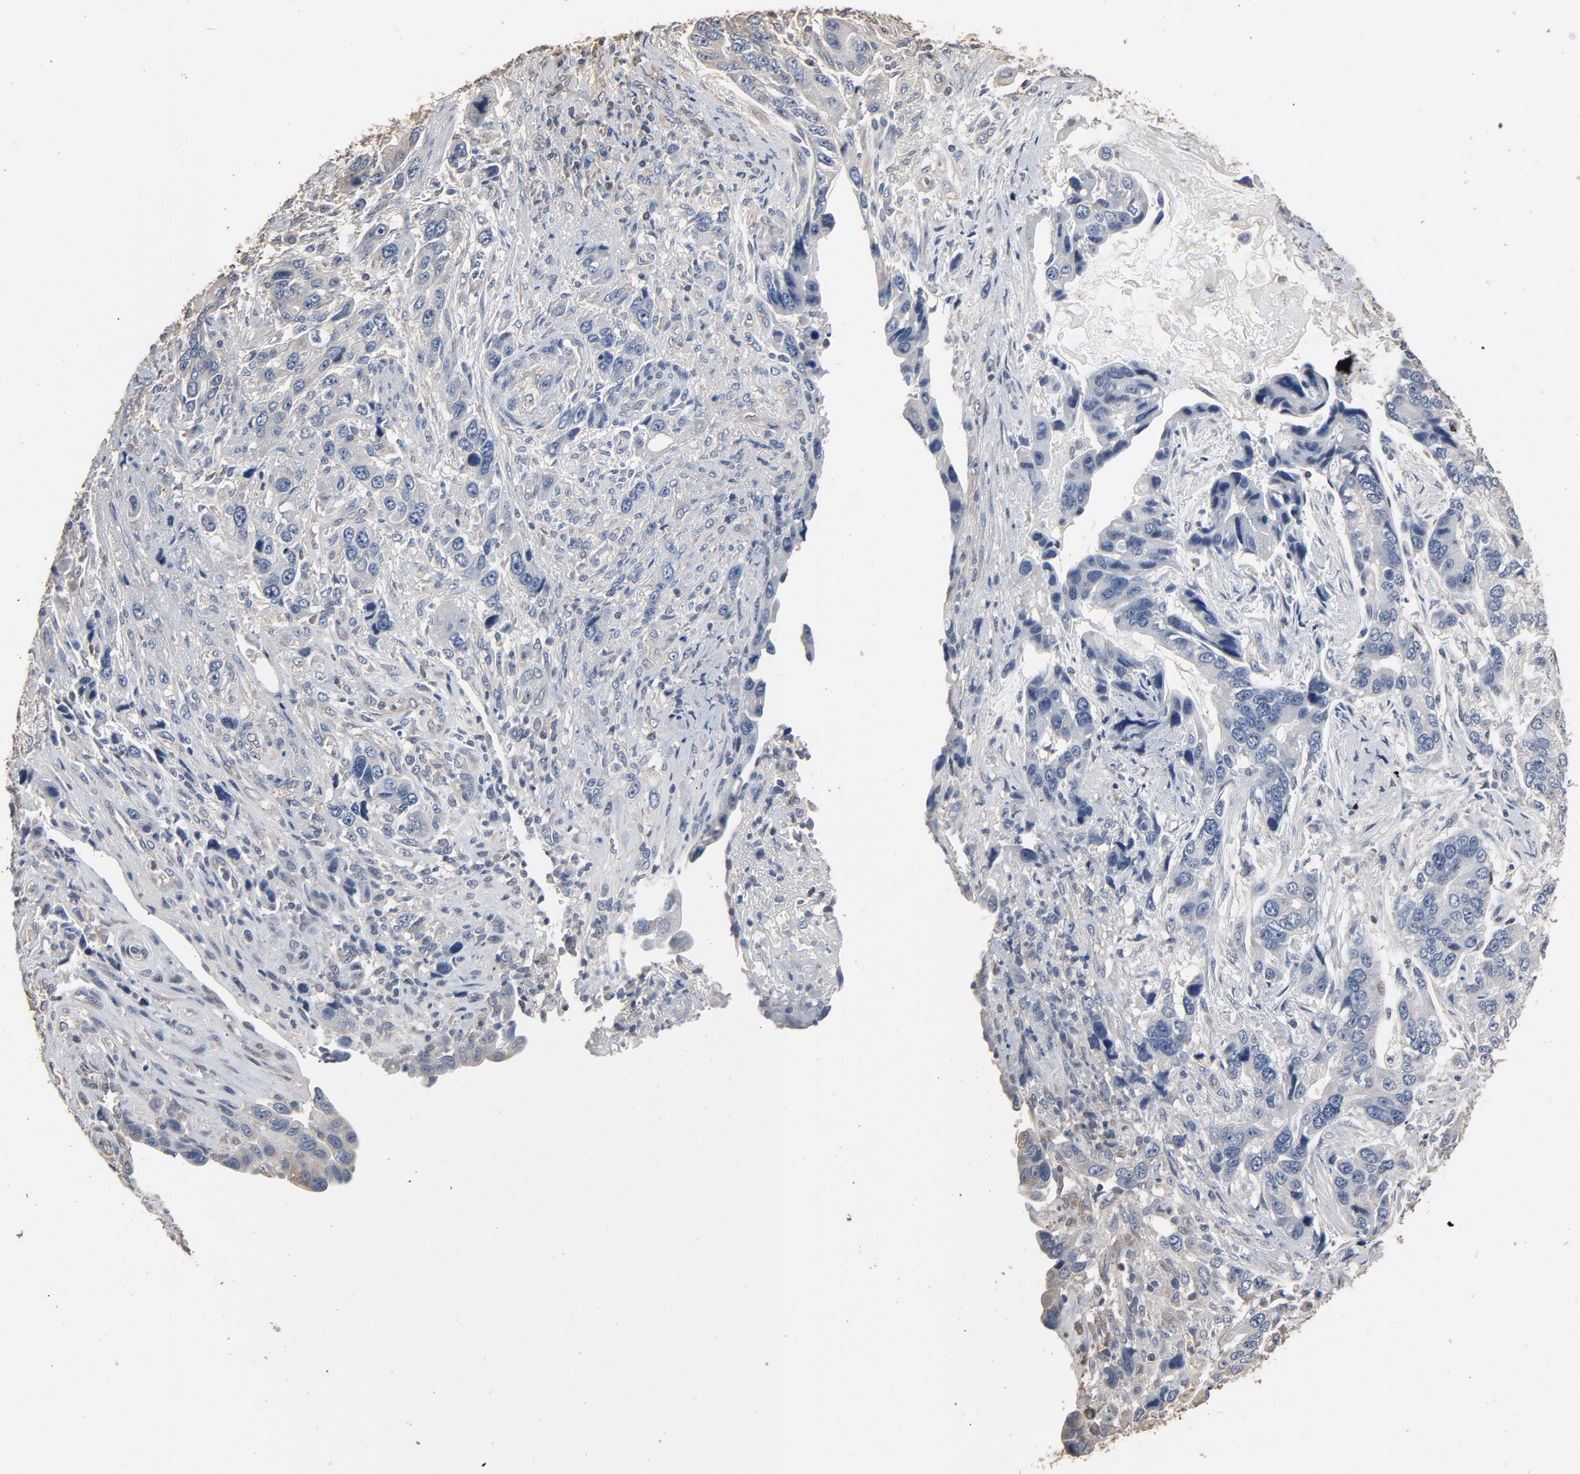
{"staining": {"intensity": "weak", "quantity": "<25%", "location": "cytoplasmic/membranous"}, "tissue": "stomach cancer", "cell_type": "Tumor cells", "image_type": "cancer", "snomed": [{"axis": "morphology", "description": "Adenocarcinoma, NOS"}, {"axis": "topography", "description": "Stomach, lower"}], "caption": "This is a histopathology image of immunohistochemistry staining of stomach cancer, which shows no expression in tumor cells.", "gene": "SOX6", "patient": {"sex": "female", "age": 93}}